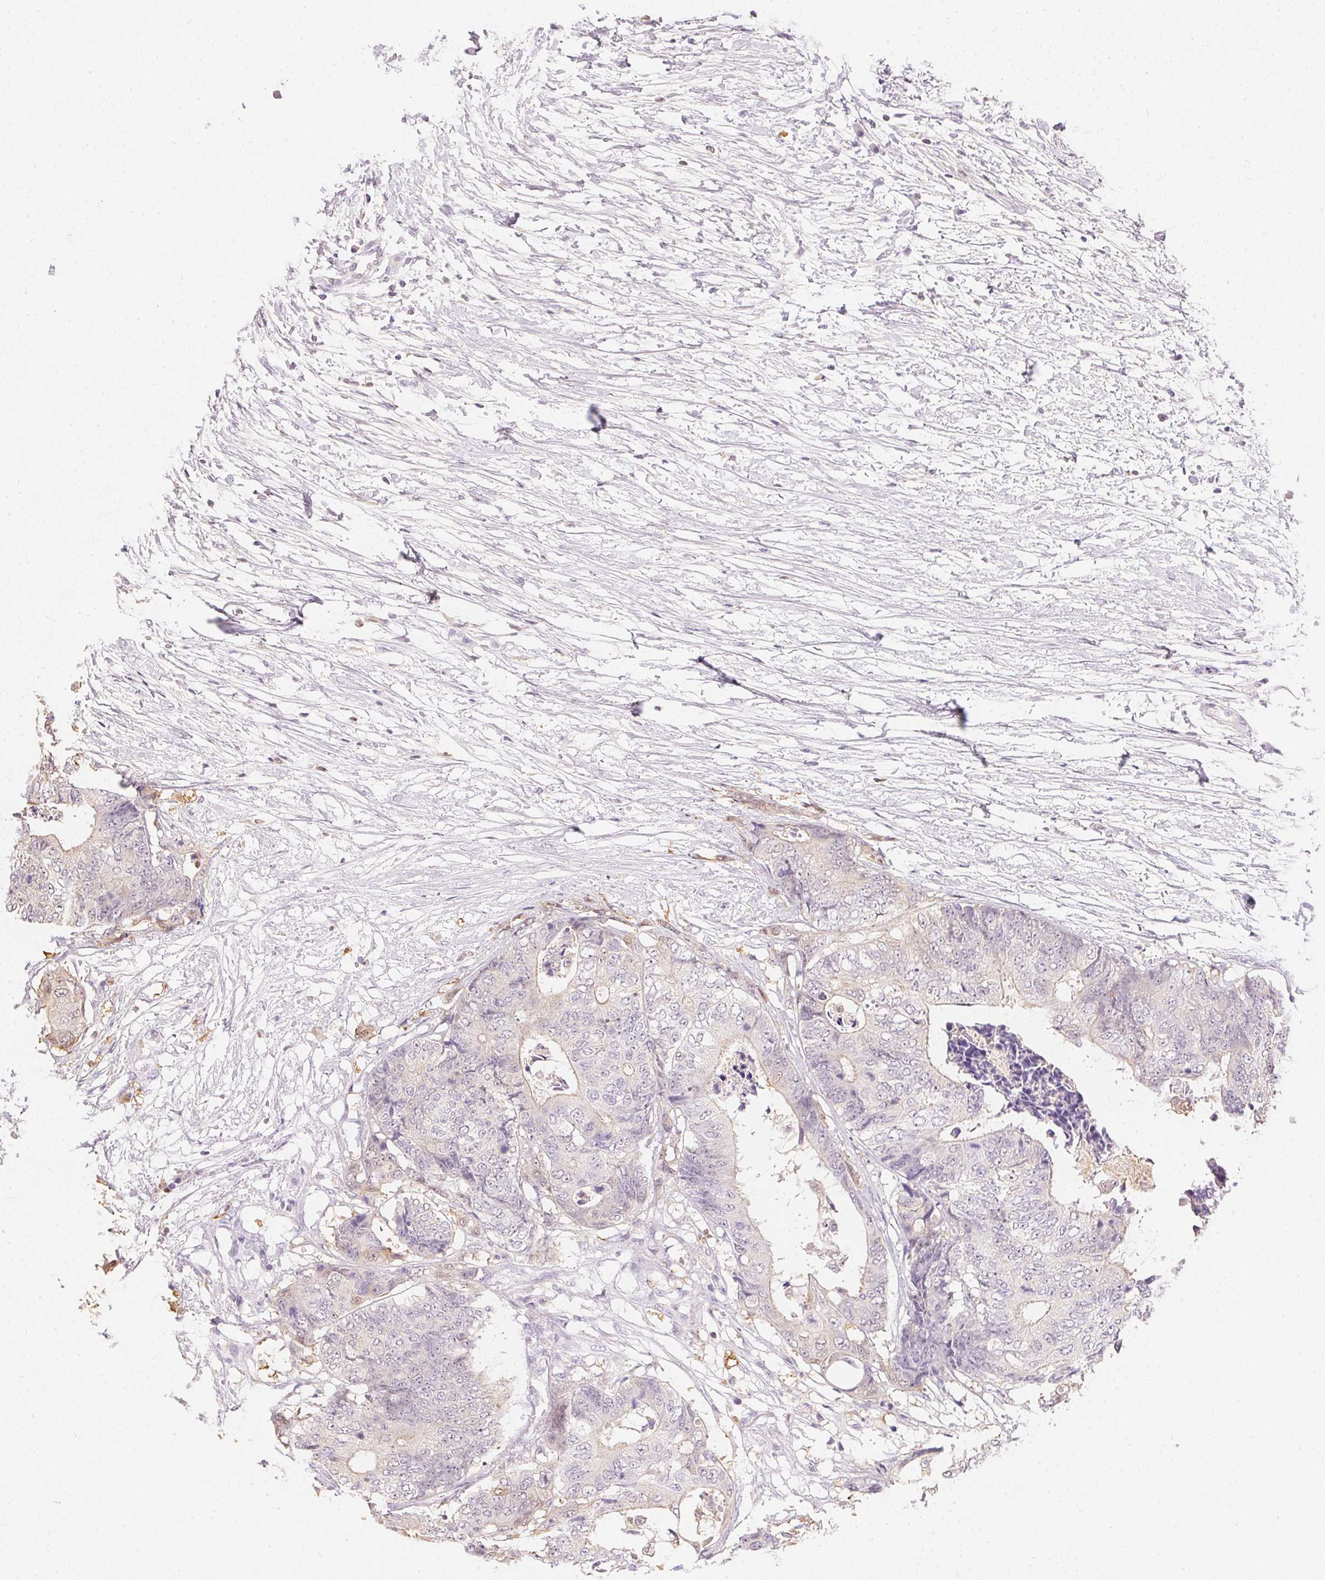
{"staining": {"intensity": "negative", "quantity": "none", "location": "none"}, "tissue": "colorectal cancer", "cell_type": "Tumor cells", "image_type": "cancer", "snomed": [{"axis": "morphology", "description": "Adenocarcinoma, NOS"}, {"axis": "topography", "description": "Colon"}], "caption": "Immunohistochemistry of colorectal cancer (adenocarcinoma) reveals no positivity in tumor cells.", "gene": "S100A3", "patient": {"sex": "female", "age": 48}}